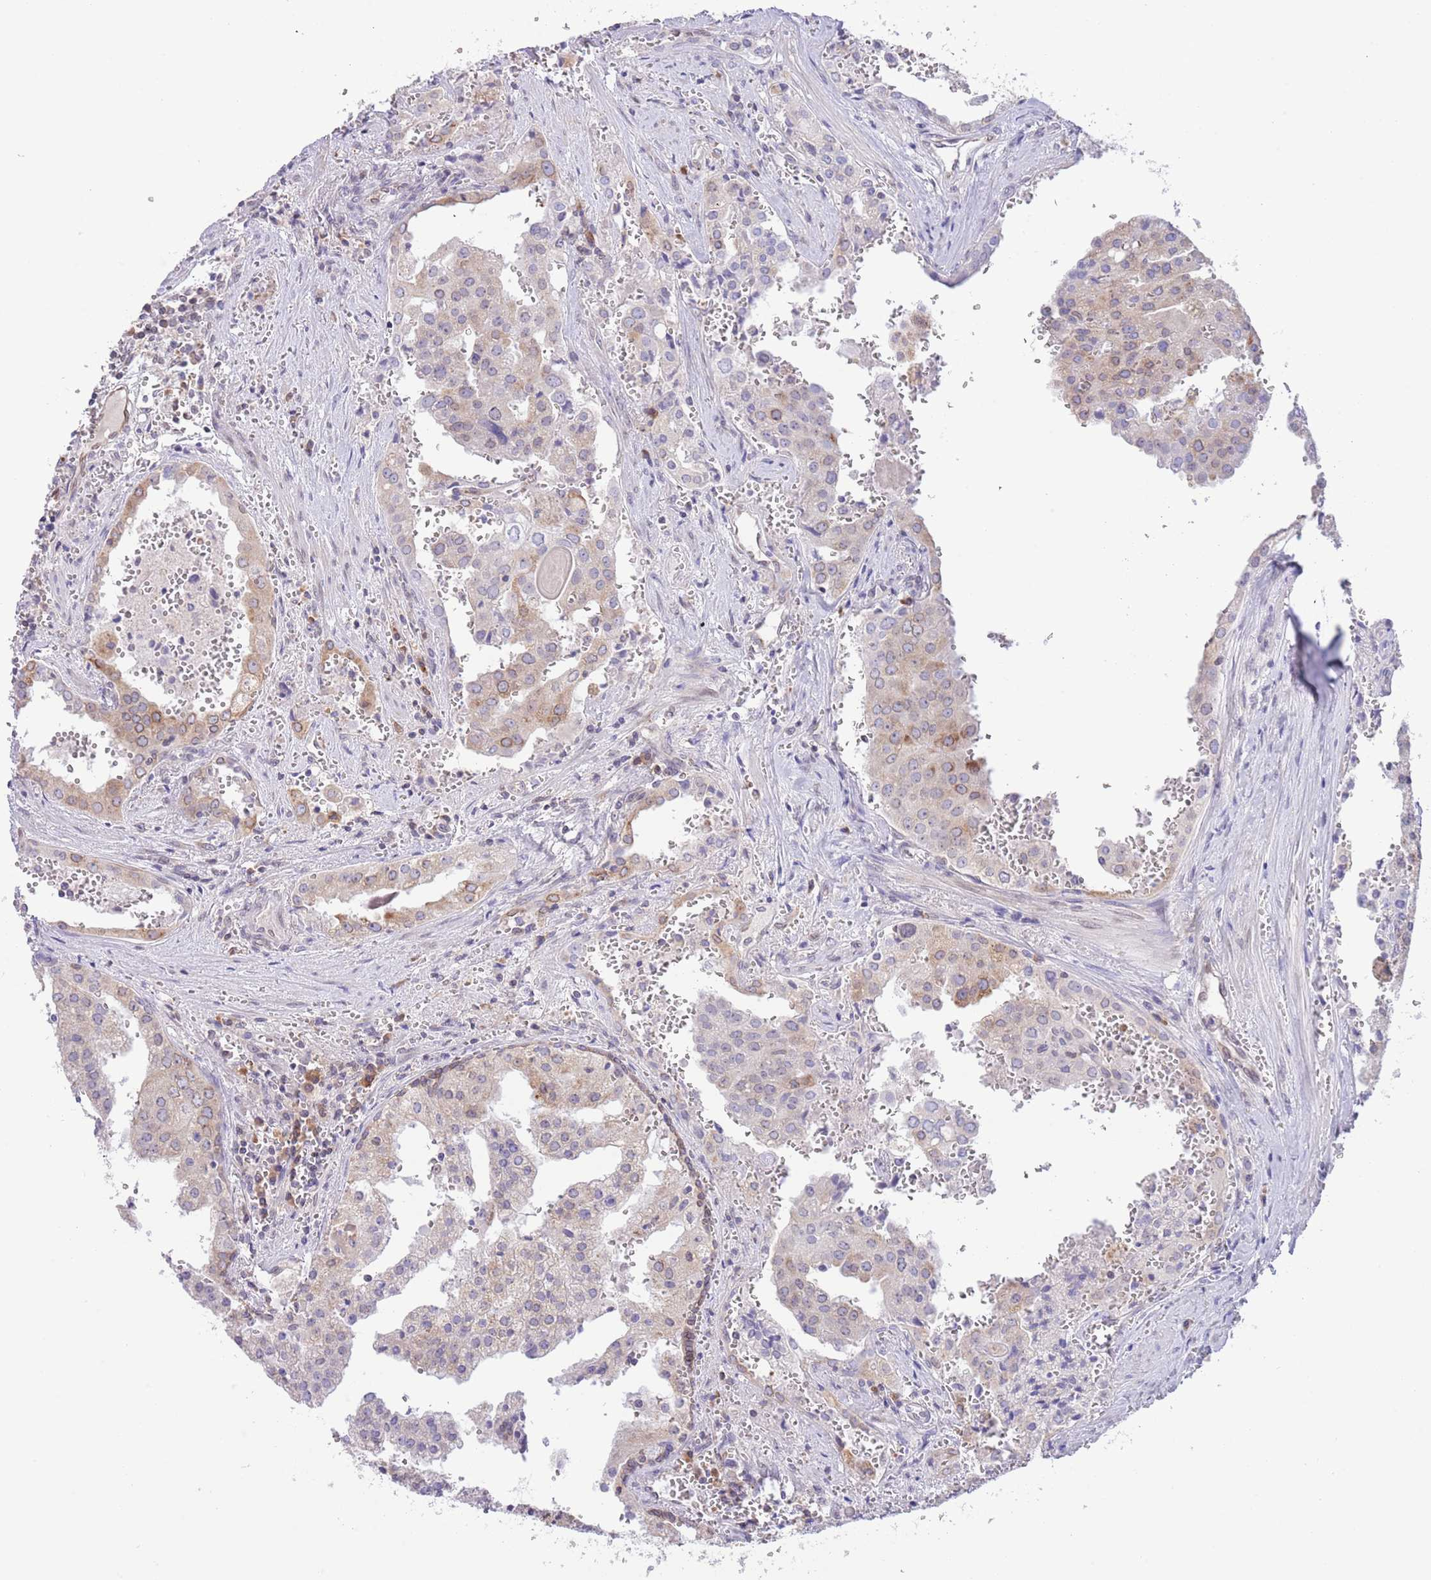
{"staining": {"intensity": "weak", "quantity": "25%-75%", "location": "cytoplasmic/membranous"}, "tissue": "prostate cancer", "cell_type": "Tumor cells", "image_type": "cancer", "snomed": [{"axis": "morphology", "description": "Adenocarcinoma, High grade"}, {"axis": "topography", "description": "Prostate"}], "caption": "Brown immunohistochemical staining in human prostate cancer (adenocarcinoma (high-grade)) exhibits weak cytoplasmic/membranous expression in about 25%-75% of tumor cells. Nuclei are stained in blue.", "gene": "EBPL", "patient": {"sex": "male", "age": 68}}